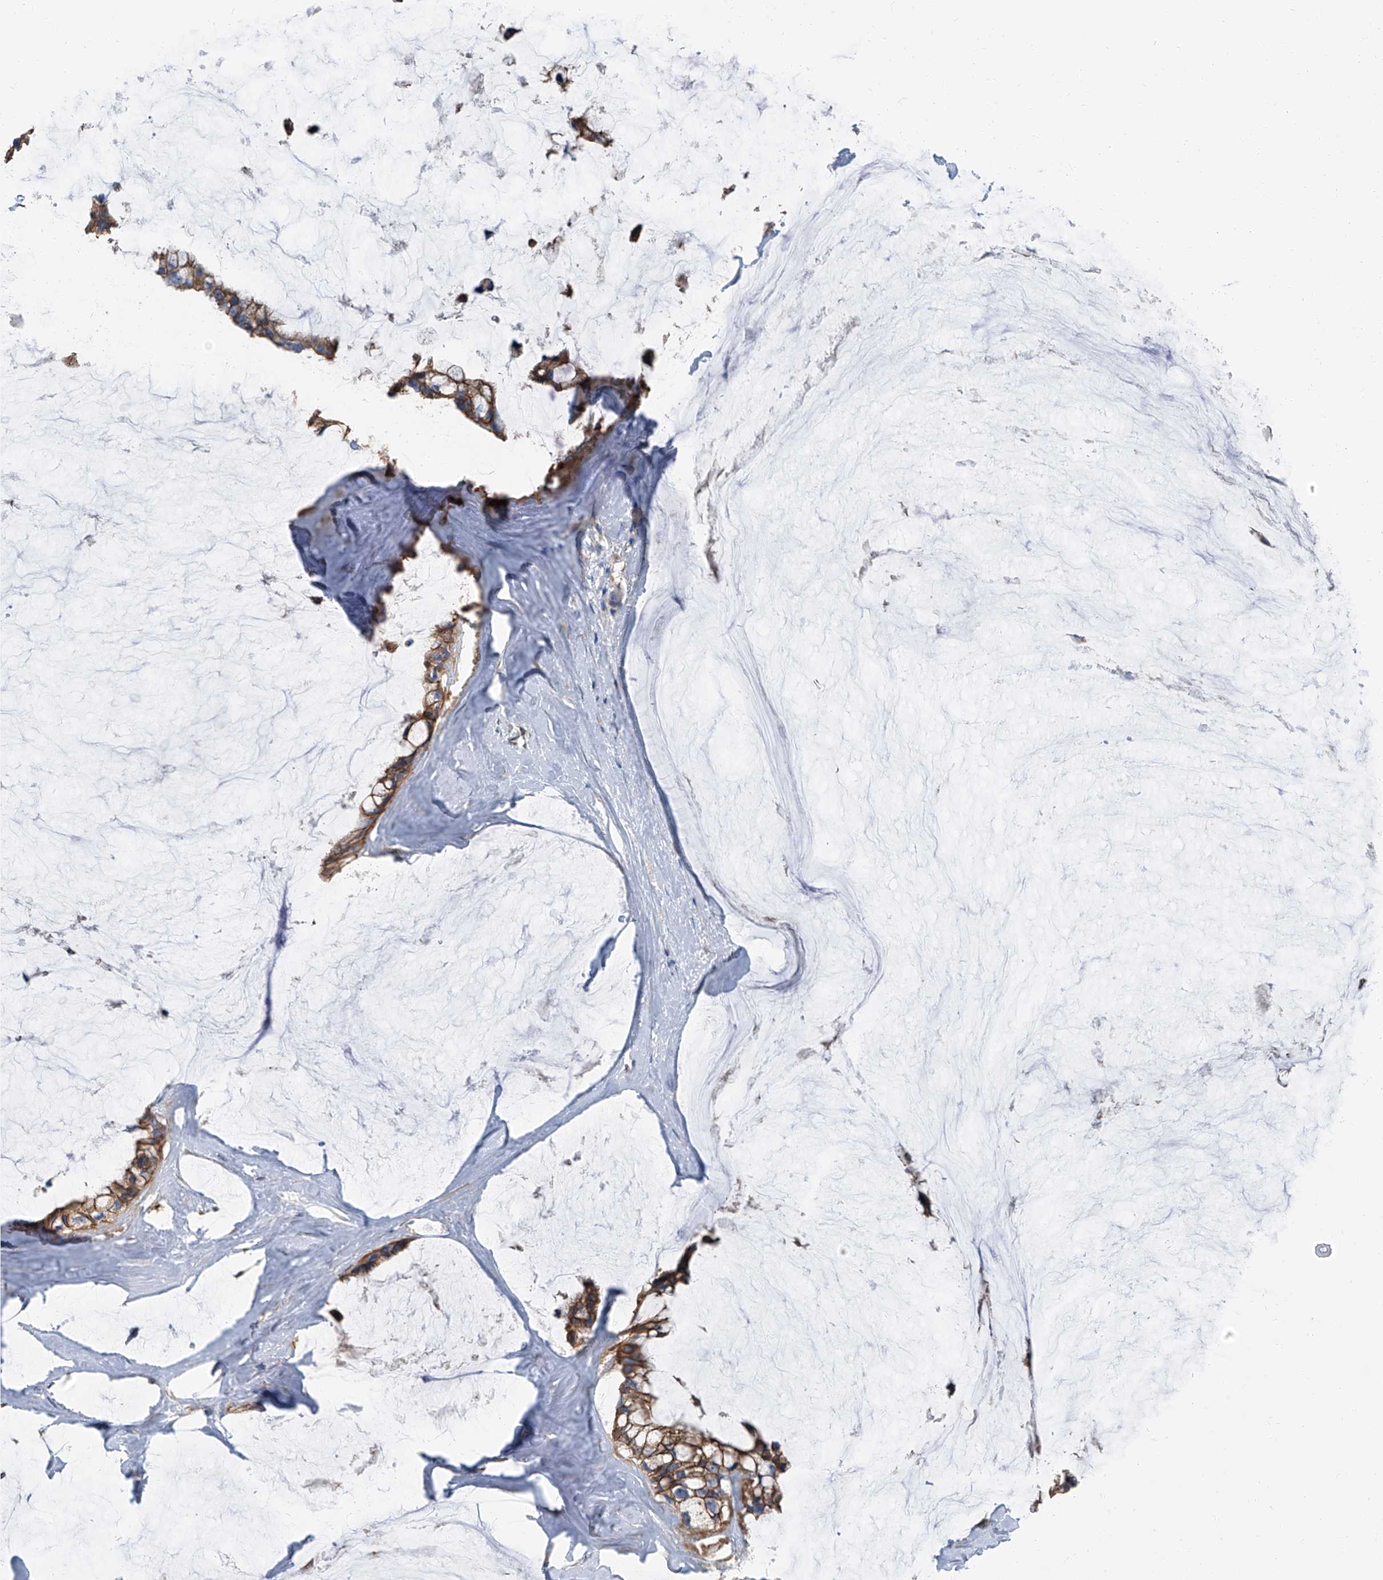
{"staining": {"intensity": "moderate", "quantity": ">75%", "location": "cytoplasmic/membranous"}, "tissue": "ovarian cancer", "cell_type": "Tumor cells", "image_type": "cancer", "snomed": [{"axis": "morphology", "description": "Cystadenocarcinoma, mucinous, NOS"}, {"axis": "topography", "description": "Ovary"}], "caption": "This micrograph displays IHC staining of ovarian mucinous cystadenocarcinoma, with medium moderate cytoplasmic/membranous positivity in about >75% of tumor cells.", "gene": "GPR142", "patient": {"sex": "female", "age": 39}}